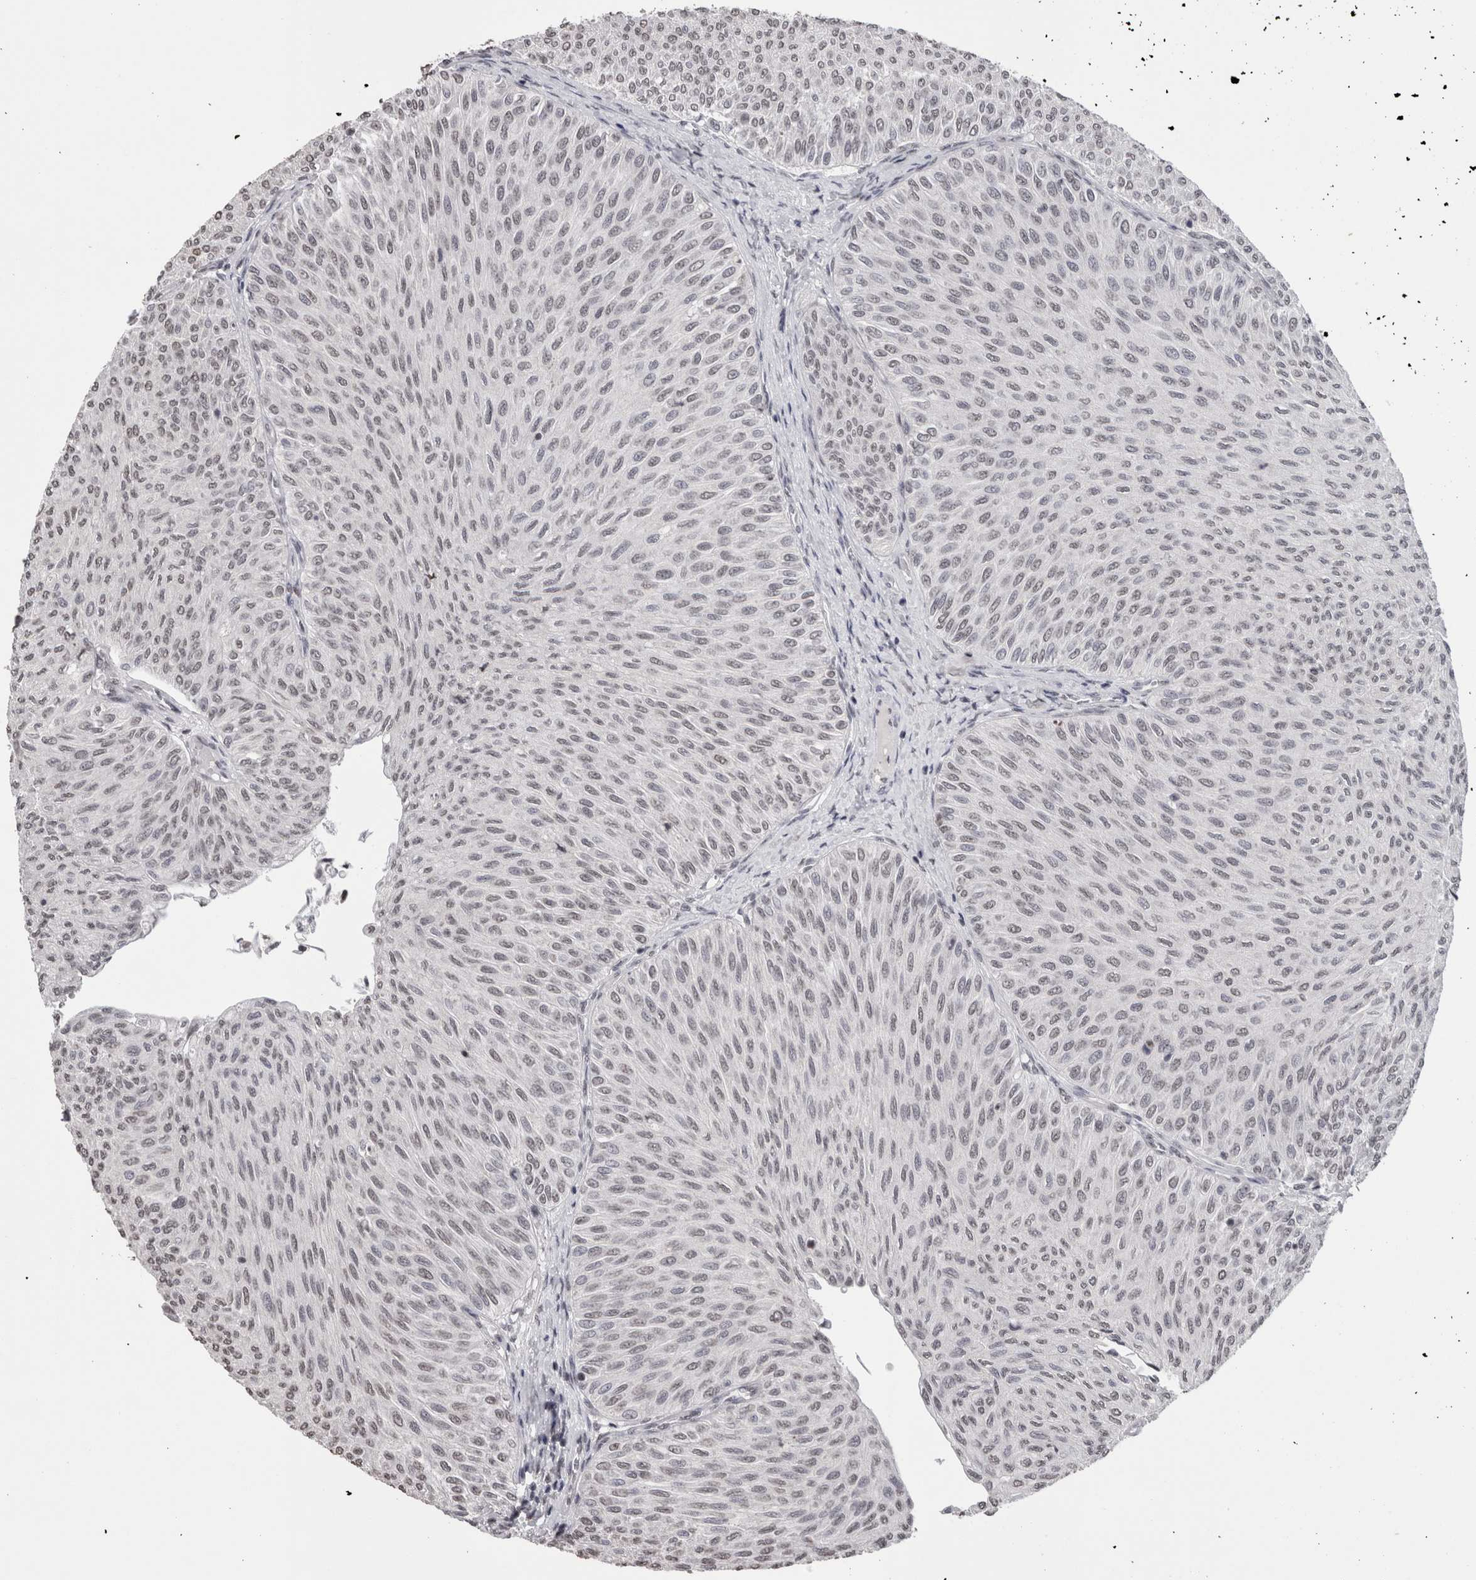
{"staining": {"intensity": "weak", "quantity": "<25%", "location": "nuclear"}, "tissue": "urothelial cancer", "cell_type": "Tumor cells", "image_type": "cancer", "snomed": [{"axis": "morphology", "description": "Urothelial carcinoma, Low grade"}, {"axis": "topography", "description": "Urinary bladder"}], "caption": "Histopathology image shows no protein positivity in tumor cells of low-grade urothelial carcinoma tissue. (DAB (3,3'-diaminobenzidine) IHC, high magnification).", "gene": "SMC1A", "patient": {"sex": "male", "age": 78}}